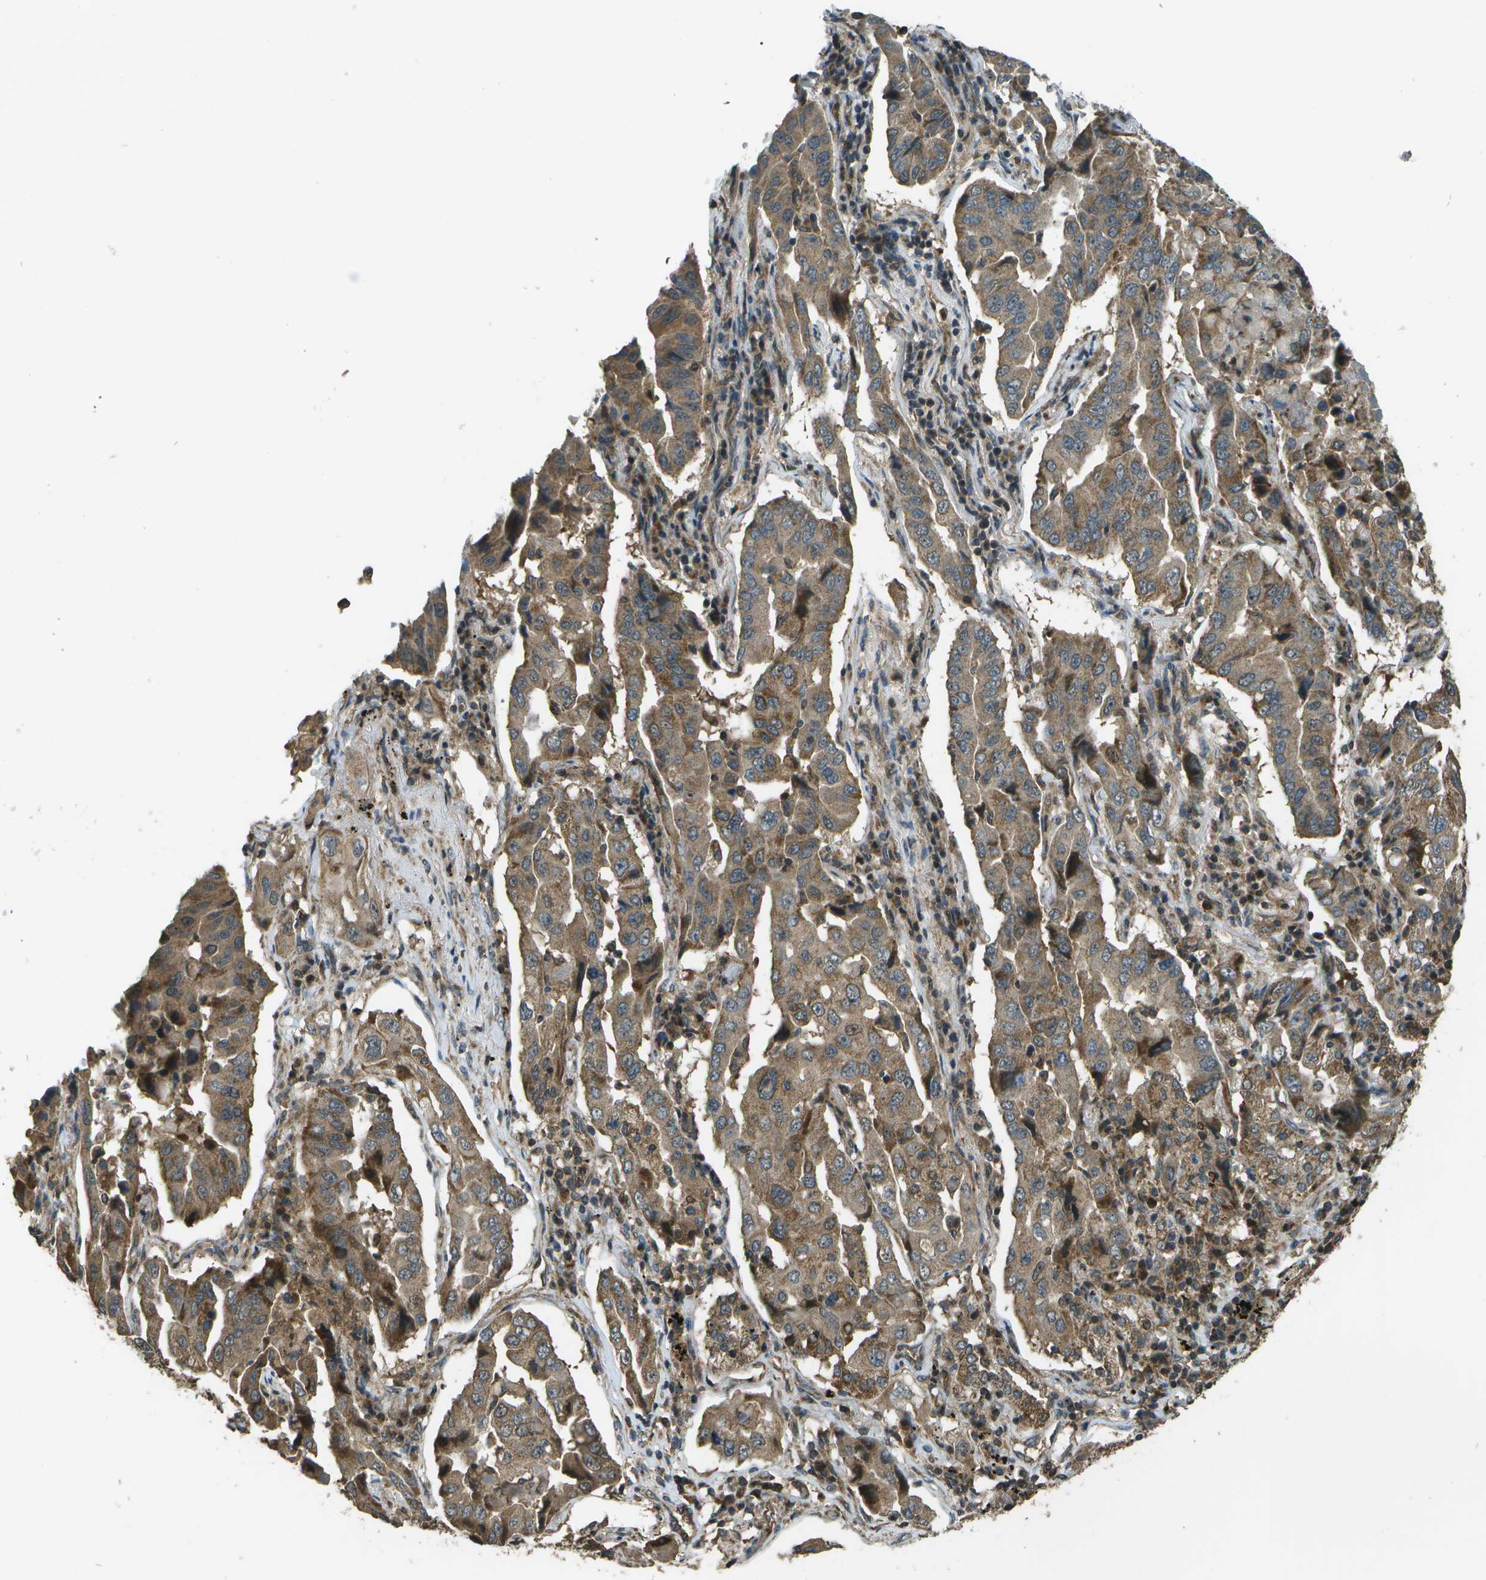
{"staining": {"intensity": "moderate", "quantity": ">75%", "location": "cytoplasmic/membranous"}, "tissue": "lung cancer", "cell_type": "Tumor cells", "image_type": "cancer", "snomed": [{"axis": "morphology", "description": "Adenocarcinoma, NOS"}, {"axis": "topography", "description": "Lung"}], "caption": "High-magnification brightfield microscopy of adenocarcinoma (lung) stained with DAB (3,3'-diaminobenzidine) (brown) and counterstained with hematoxylin (blue). tumor cells exhibit moderate cytoplasmic/membranous staining is appreciated in about>75% of cells. (DAB (3,3'-diaminobenzidine) = brown stain, brightfield microscopy at high magnification).", "gene": "PLPBP", "patient": {"sex": "female", "age": 65}}